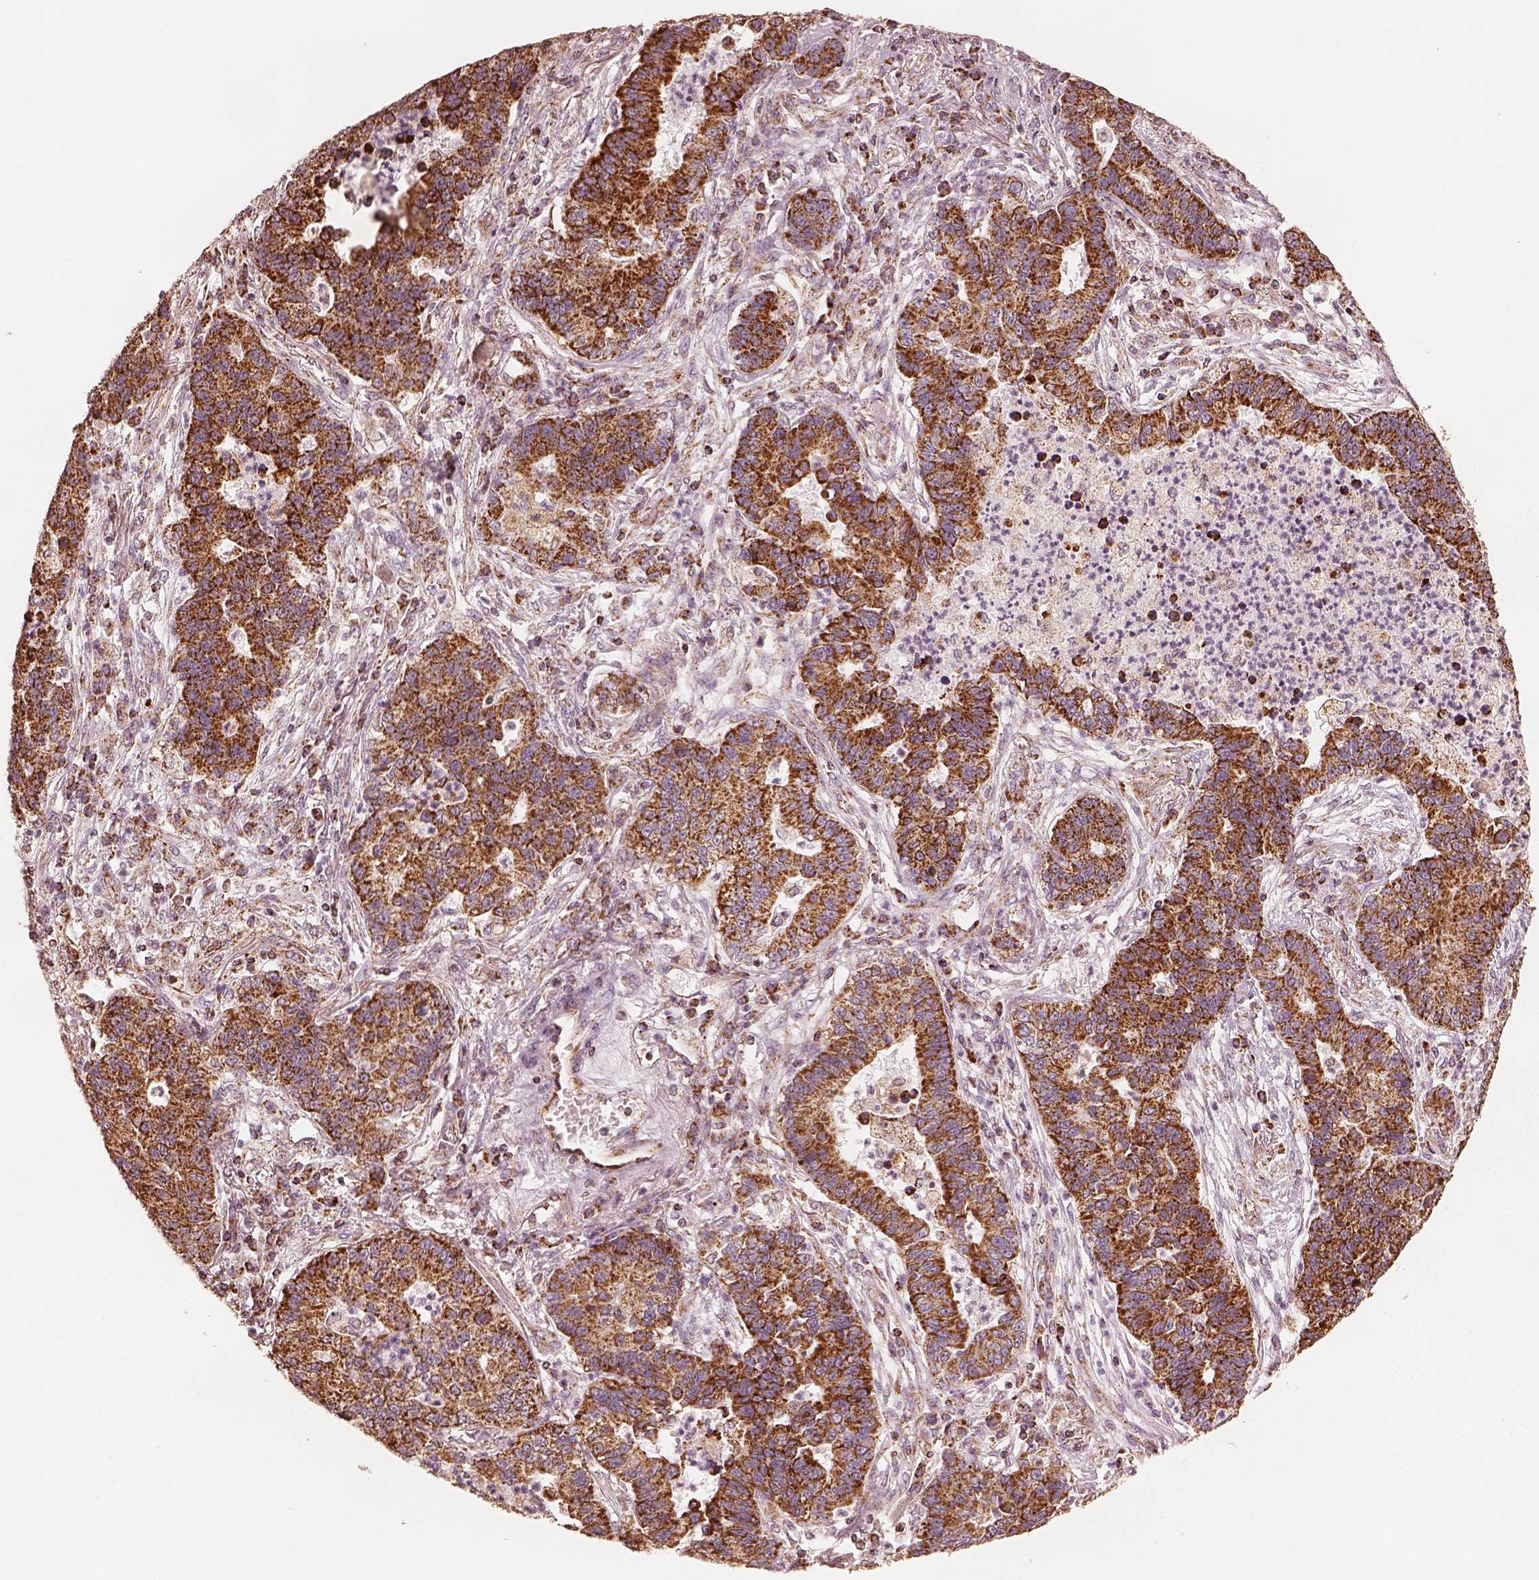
{"staining": {"intensity": "strong", "quantity": ">75%", "location": "cytoplasmic/membranous"}, "tissue": "lung cancer", "cell_type": "Tumor cells", "image_type": "cancer", "snomed": [{"axis": "morphology", "description": "Adenocarcinoma, NOS"}, {"axis": "topography", "description": "Lung"}], "caption": "Lung cancer was stained to show a protein in brown. There is high levels of strong cytoplasmic/membranous positivity in about >75% of tumor cells. The protein of interest is stained brown, and the nuclei are stained in blue (DAB IHC with brightfield microscopy, high magnification).", "gene": "ENTPD6", "patient": {"sex": "female", "age": 57}}